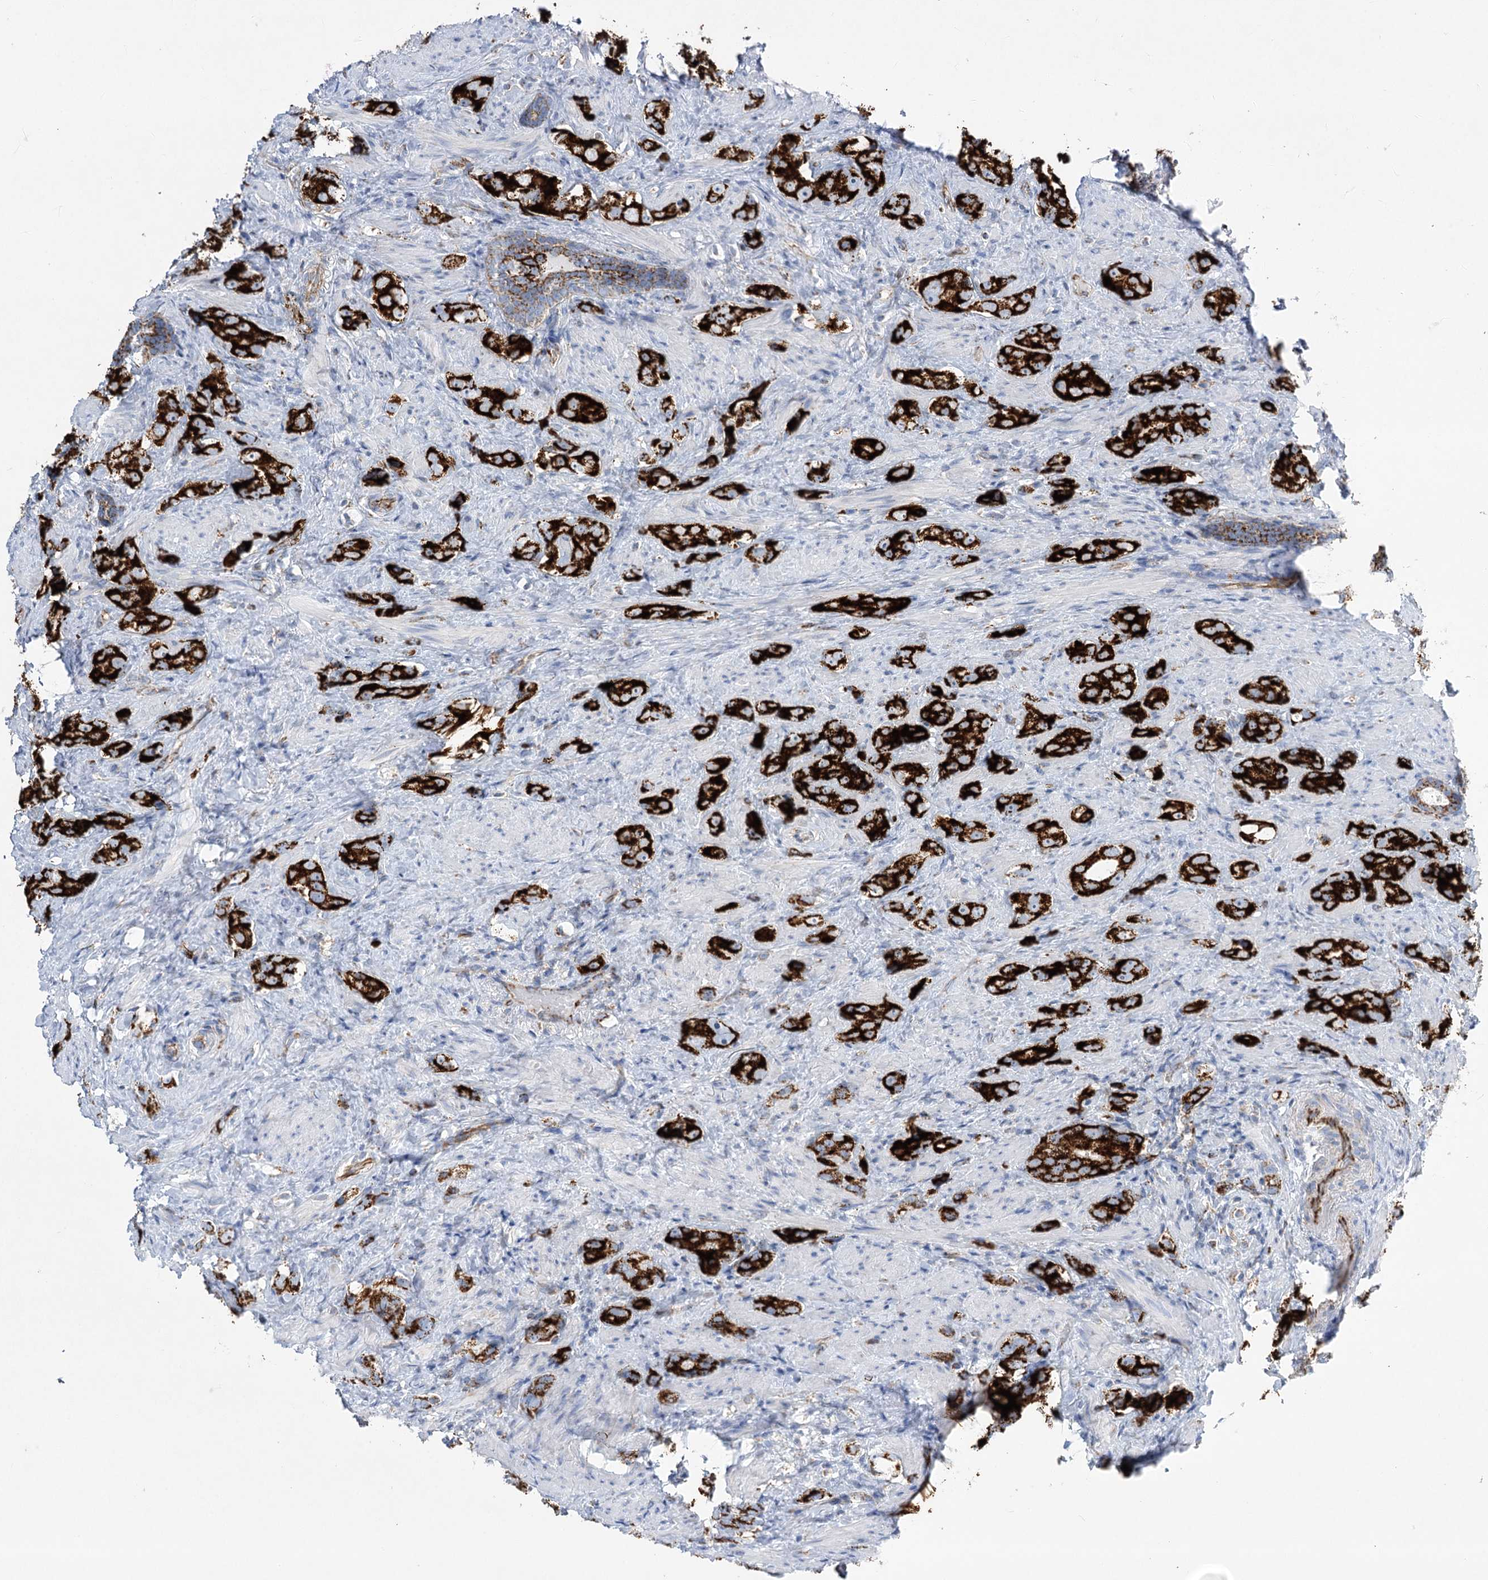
{"staining": {"intensity": "strong", "quantity": ">75%", "location": "cytoplasmic/membranous"}, "tissue": "prostate cancer", "cell_type": "Tumor cells", "image_type": "cancer", "snomed": [{"axis": "morphology", "description": "Adenocarcinoma, High grade"}, {"axis": "topography", "description": "Prostate"}], "caption": "Protein staining exhibits strong cytoplasmic/membranous expression in about >75% of tumor cells in prostate cancer.", "gene": "DHTKD1", "patient": {"sex": "male", "age": 63}}